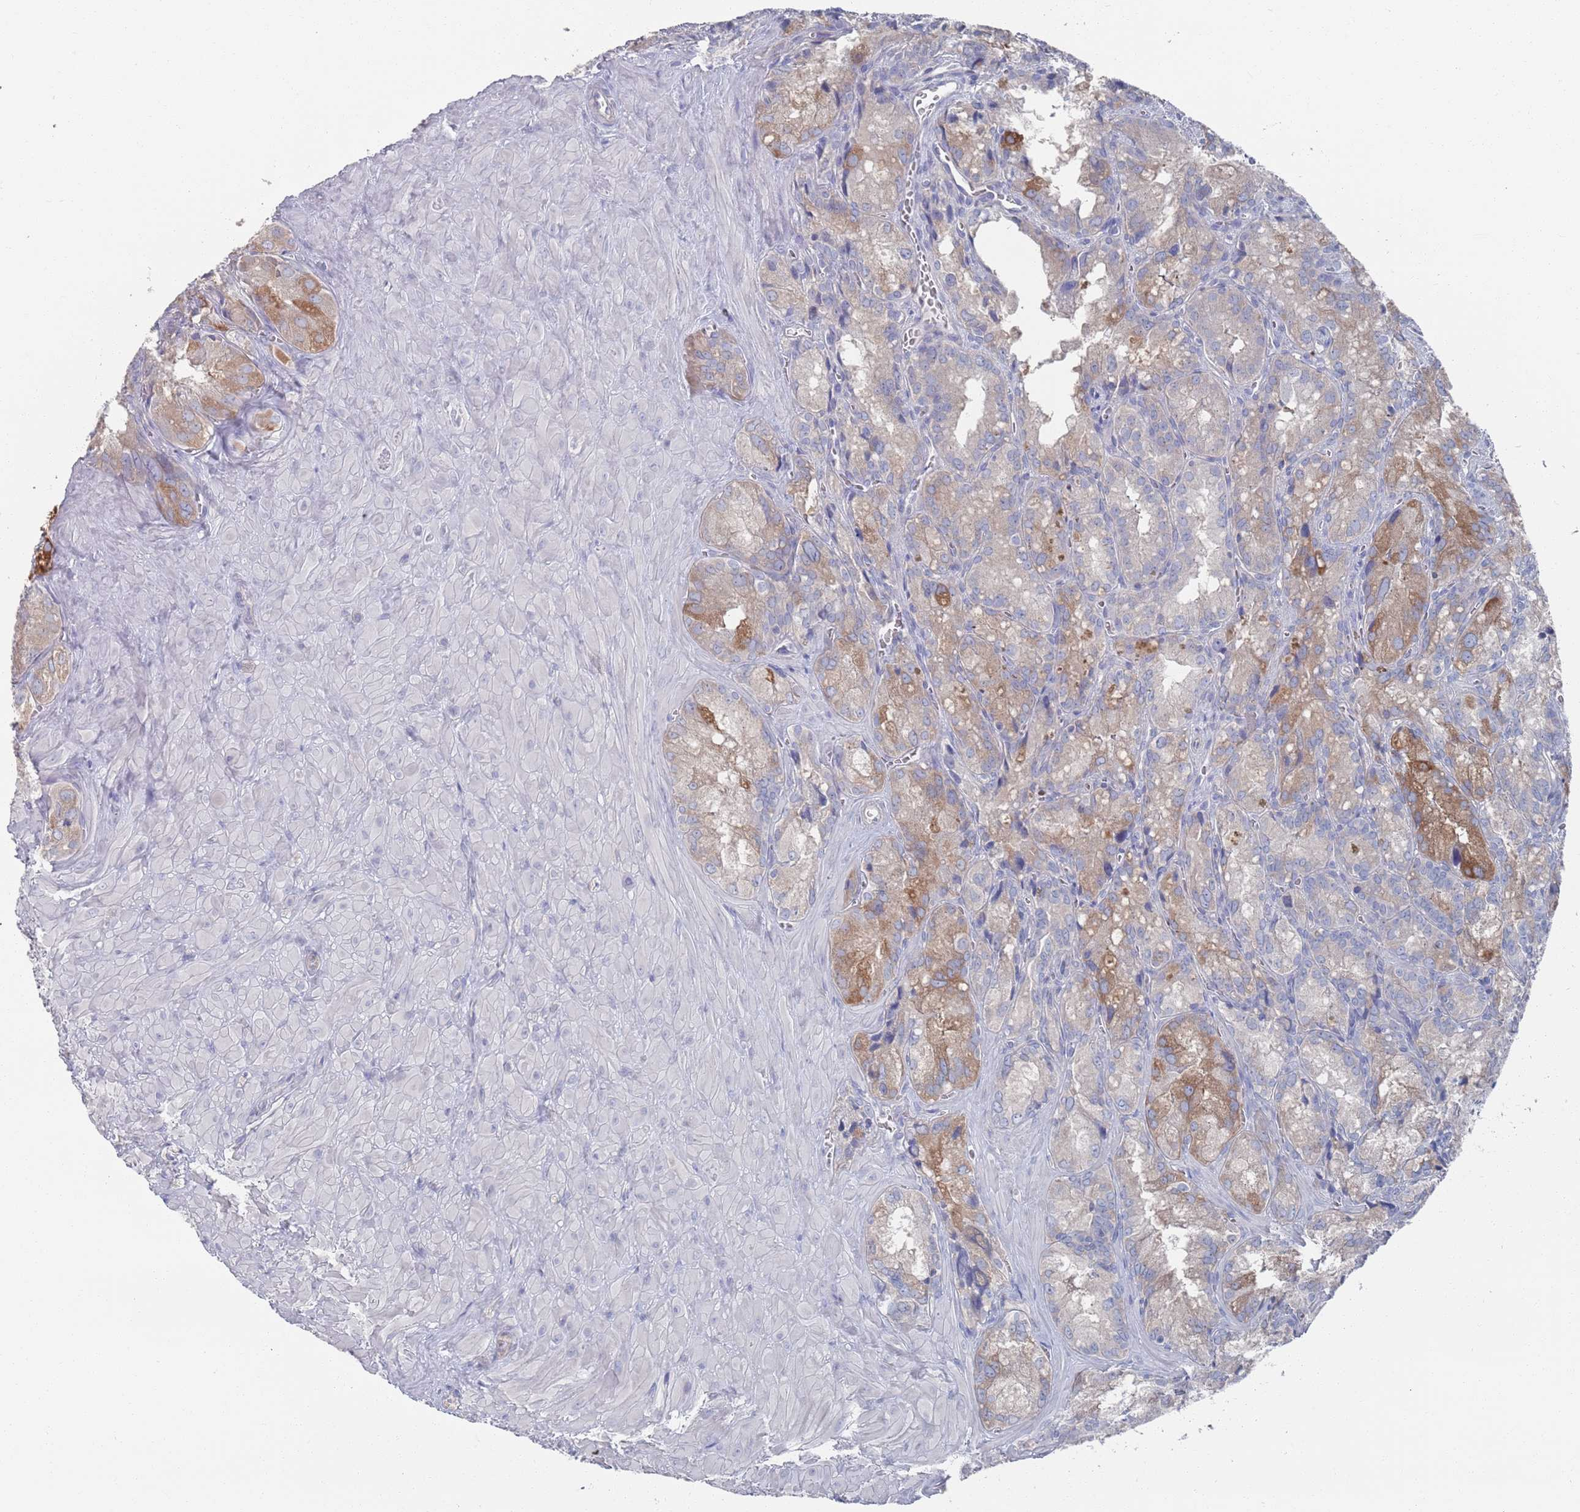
{"staining": {"intensity": "moderate", "quantity": "<25%", "location": "cytoplasmic/membranous"}, "tissue": "seminal vesicle", "cell_type": "Glandular cells", "image_type": "normal", "snomed": [{"axis": "morphology", "description": "Normal tissue, NOS"}, {"axis": "topography", "description": "Seminal veicle"}], "caption": "DAB immunohistochemical staining of unremarkable seminal vesicle shows moderate cytoplasmic/membranous protein expression in approximately <25% of glandular cells. The staining is performed using DAB brown chromogen to label protein expression. The nuclei are counter-stained blue using hematoxylin.", "gene": "TMCO3", "patient": {"sex": "male", "age": 62}}